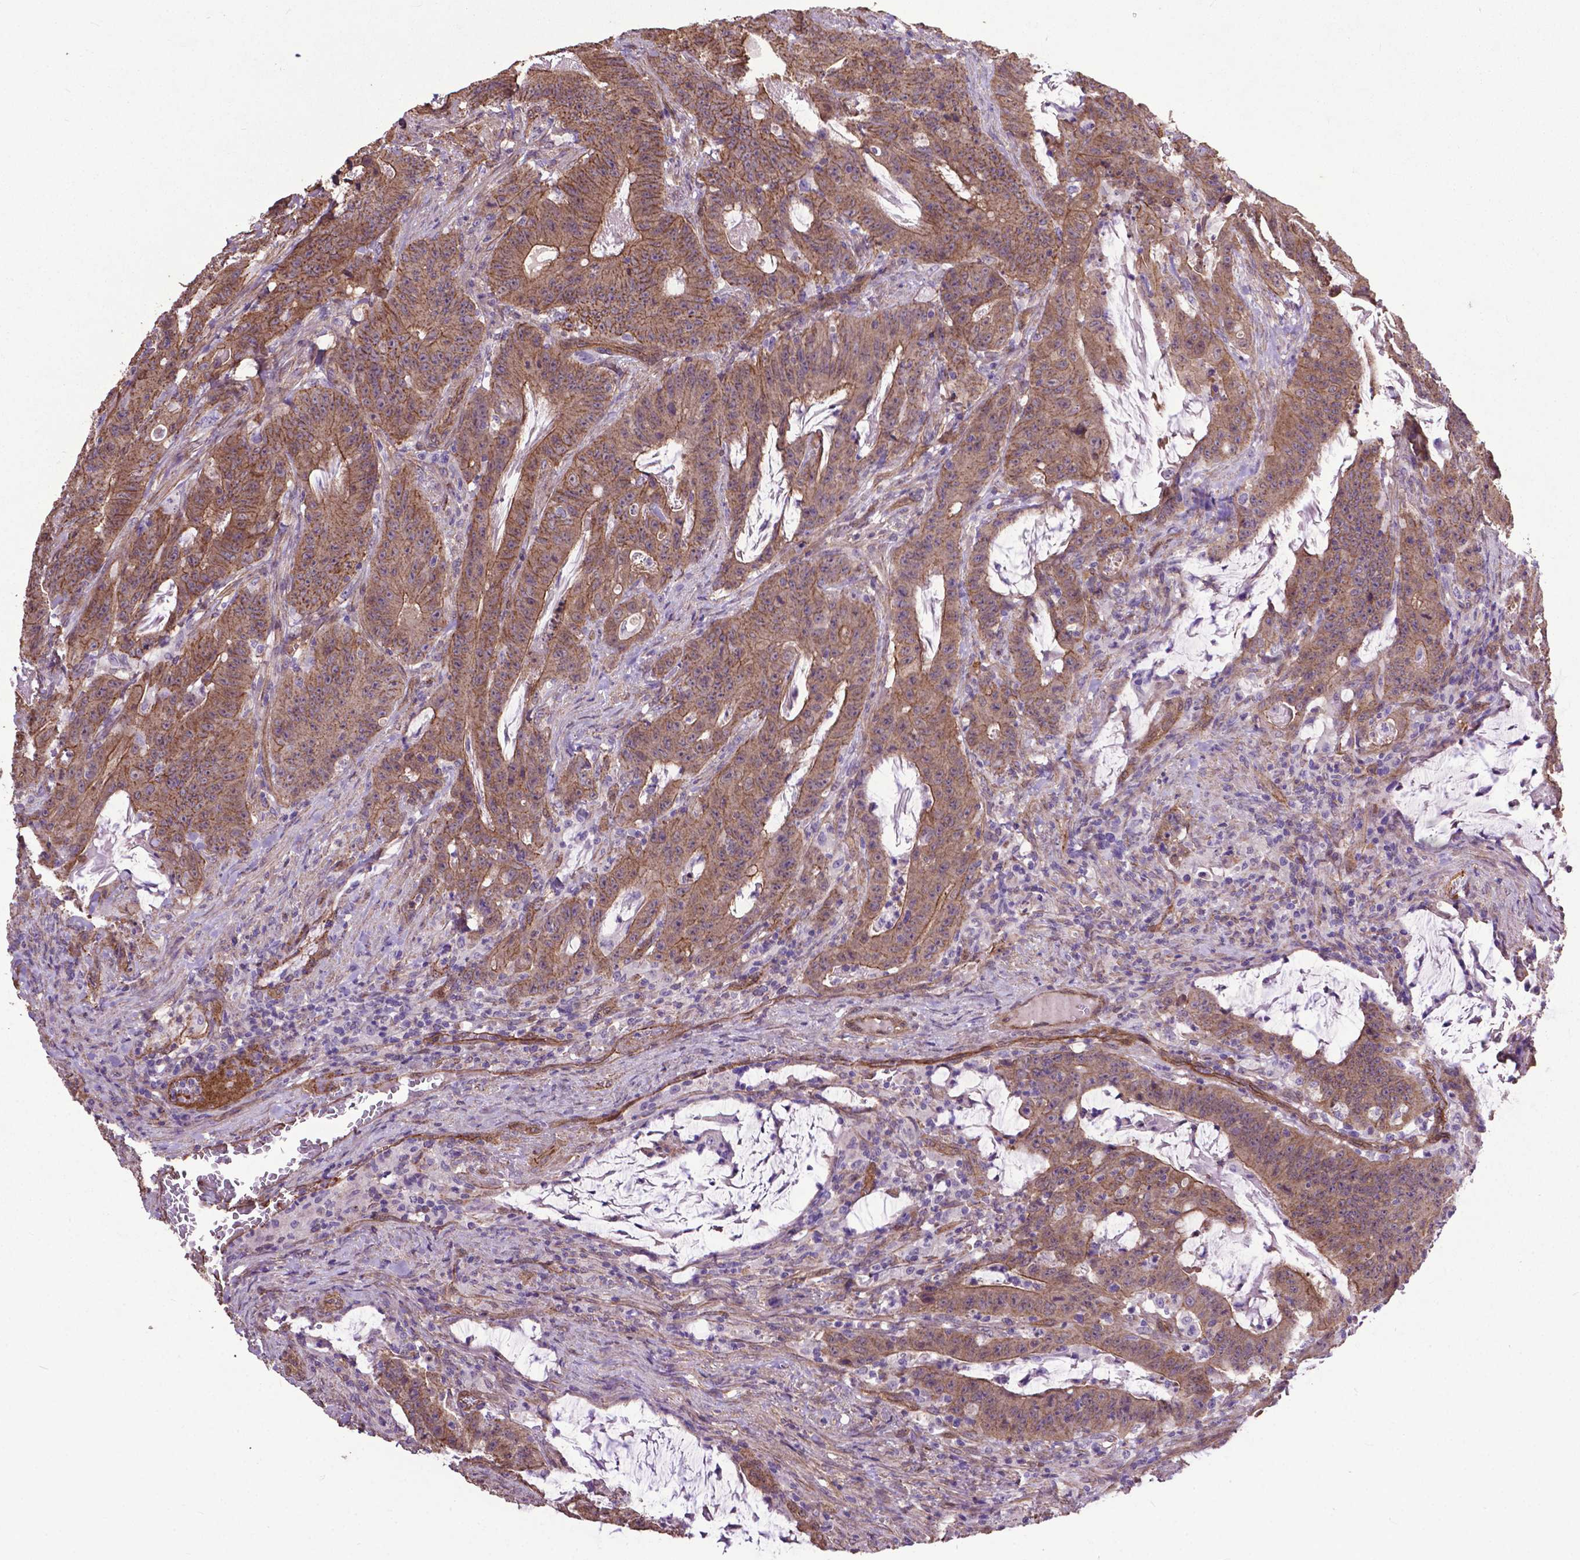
{"staining": {"intensity": "moderate", "quantity": ">75%", "location": "cytoplasmic/membranous"}, "tissue": "colorectal cancer", "cell_type": "Tumor cells", "image_type": "cancer", "snomed": [{"axis": "morphology", "description": "Adenocarcinoma, NOS"}, {"axis": "topography", "description": "Colon"}], "caption": "Immunohistochemistry photomicrograph of human colorectal cancer (adenocarcinoma) stained for a protein (brown), which reveals medium levels of moderate cytoplasmic/membranous staining in about >75% of tumor cells.", "gene": "PDLIM1", "patient": {"sex": "male", "age": 33}}